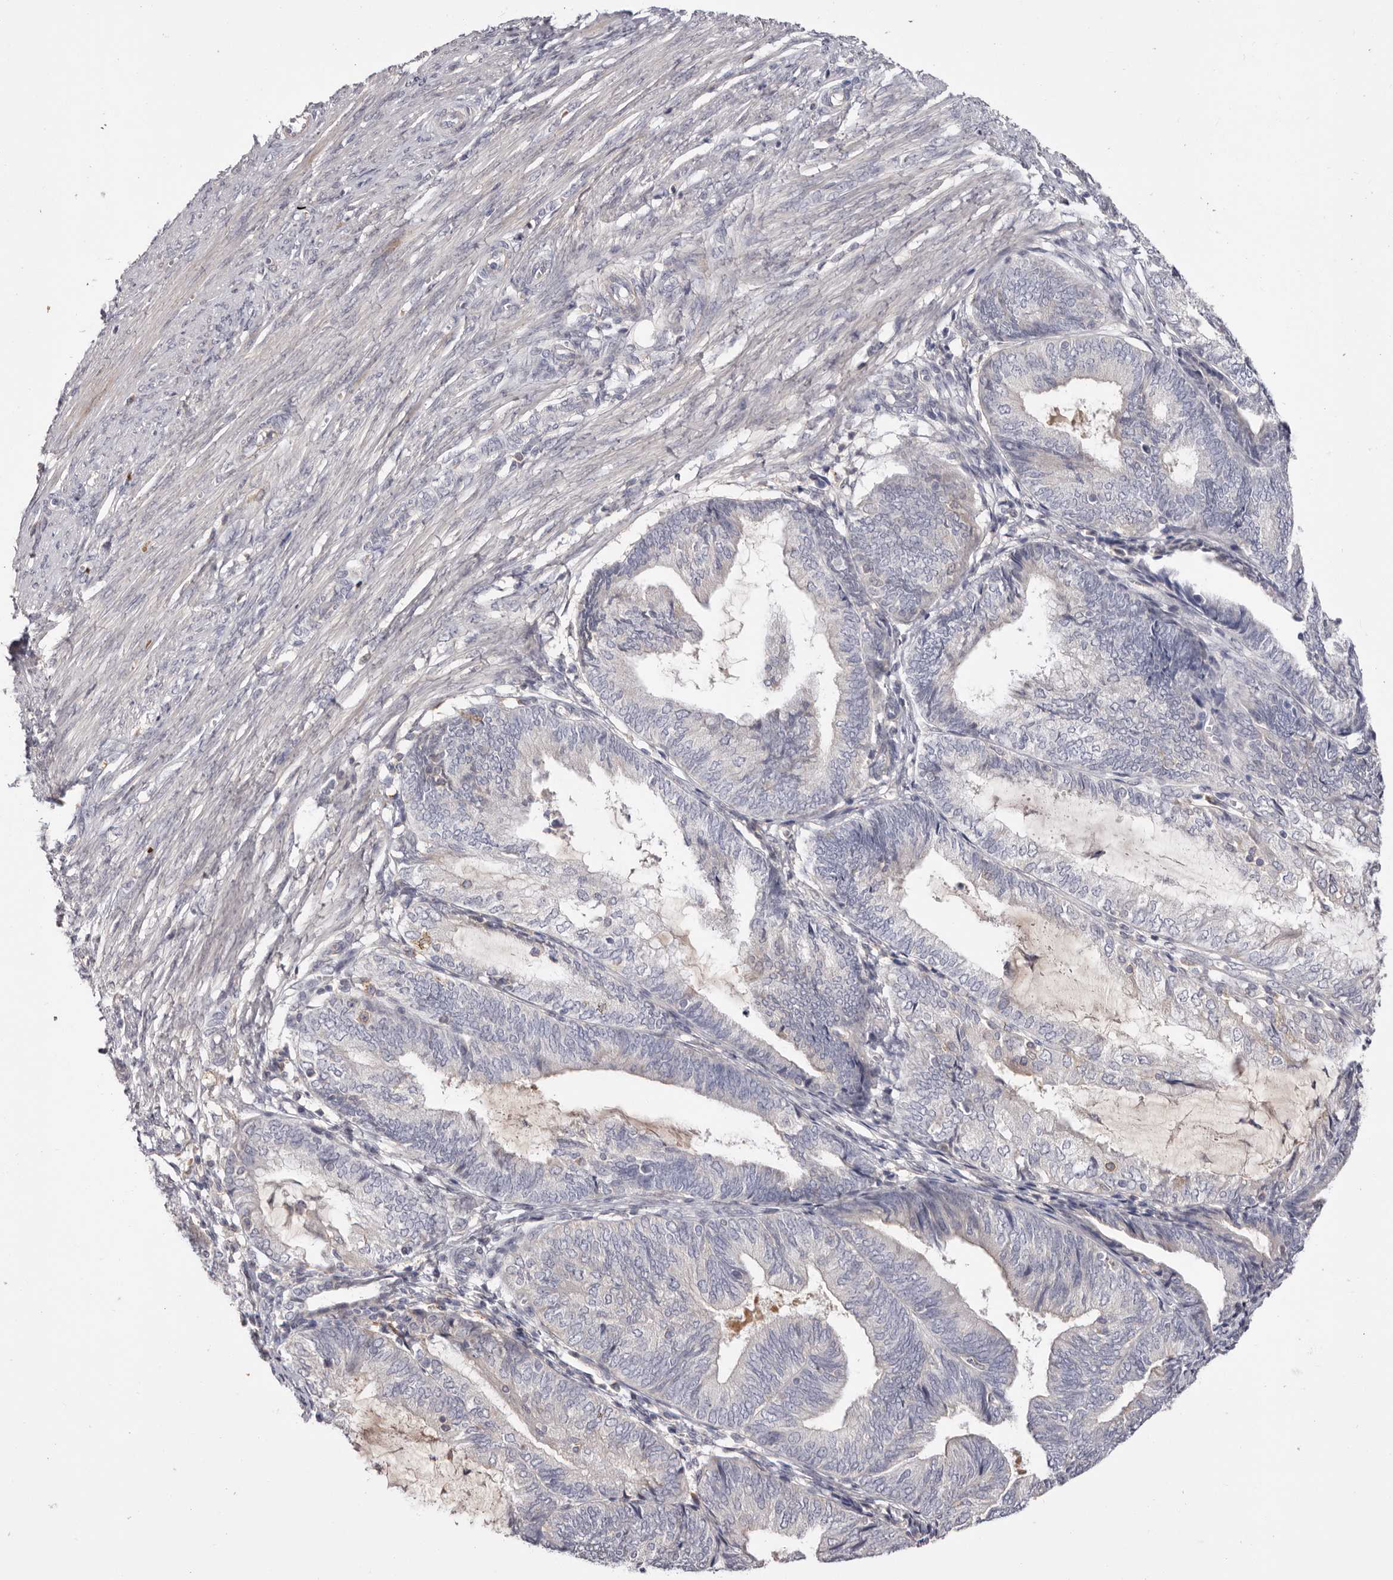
{"staining": {"intensity": "weak", "quantity": "<25%", "location": "cytoplasmic/membranous"}, "tissue": "endometrial cancer", "cell_type": "Tumor cells", "image_type": "cancer", "snomed": [{"axis": "morphology", "description": "Adenocarcinoma, NOS"}, {"axis": "topography", "description": "Endometrium"}], "caption": "Human adenocarcinoma (endometrial) stained for a protein using immunohistochemistry (IHC) demonstrates no expression in tumor cells.", "gene": "LMLN", "patient": {"sex": "female", "age": 81}}